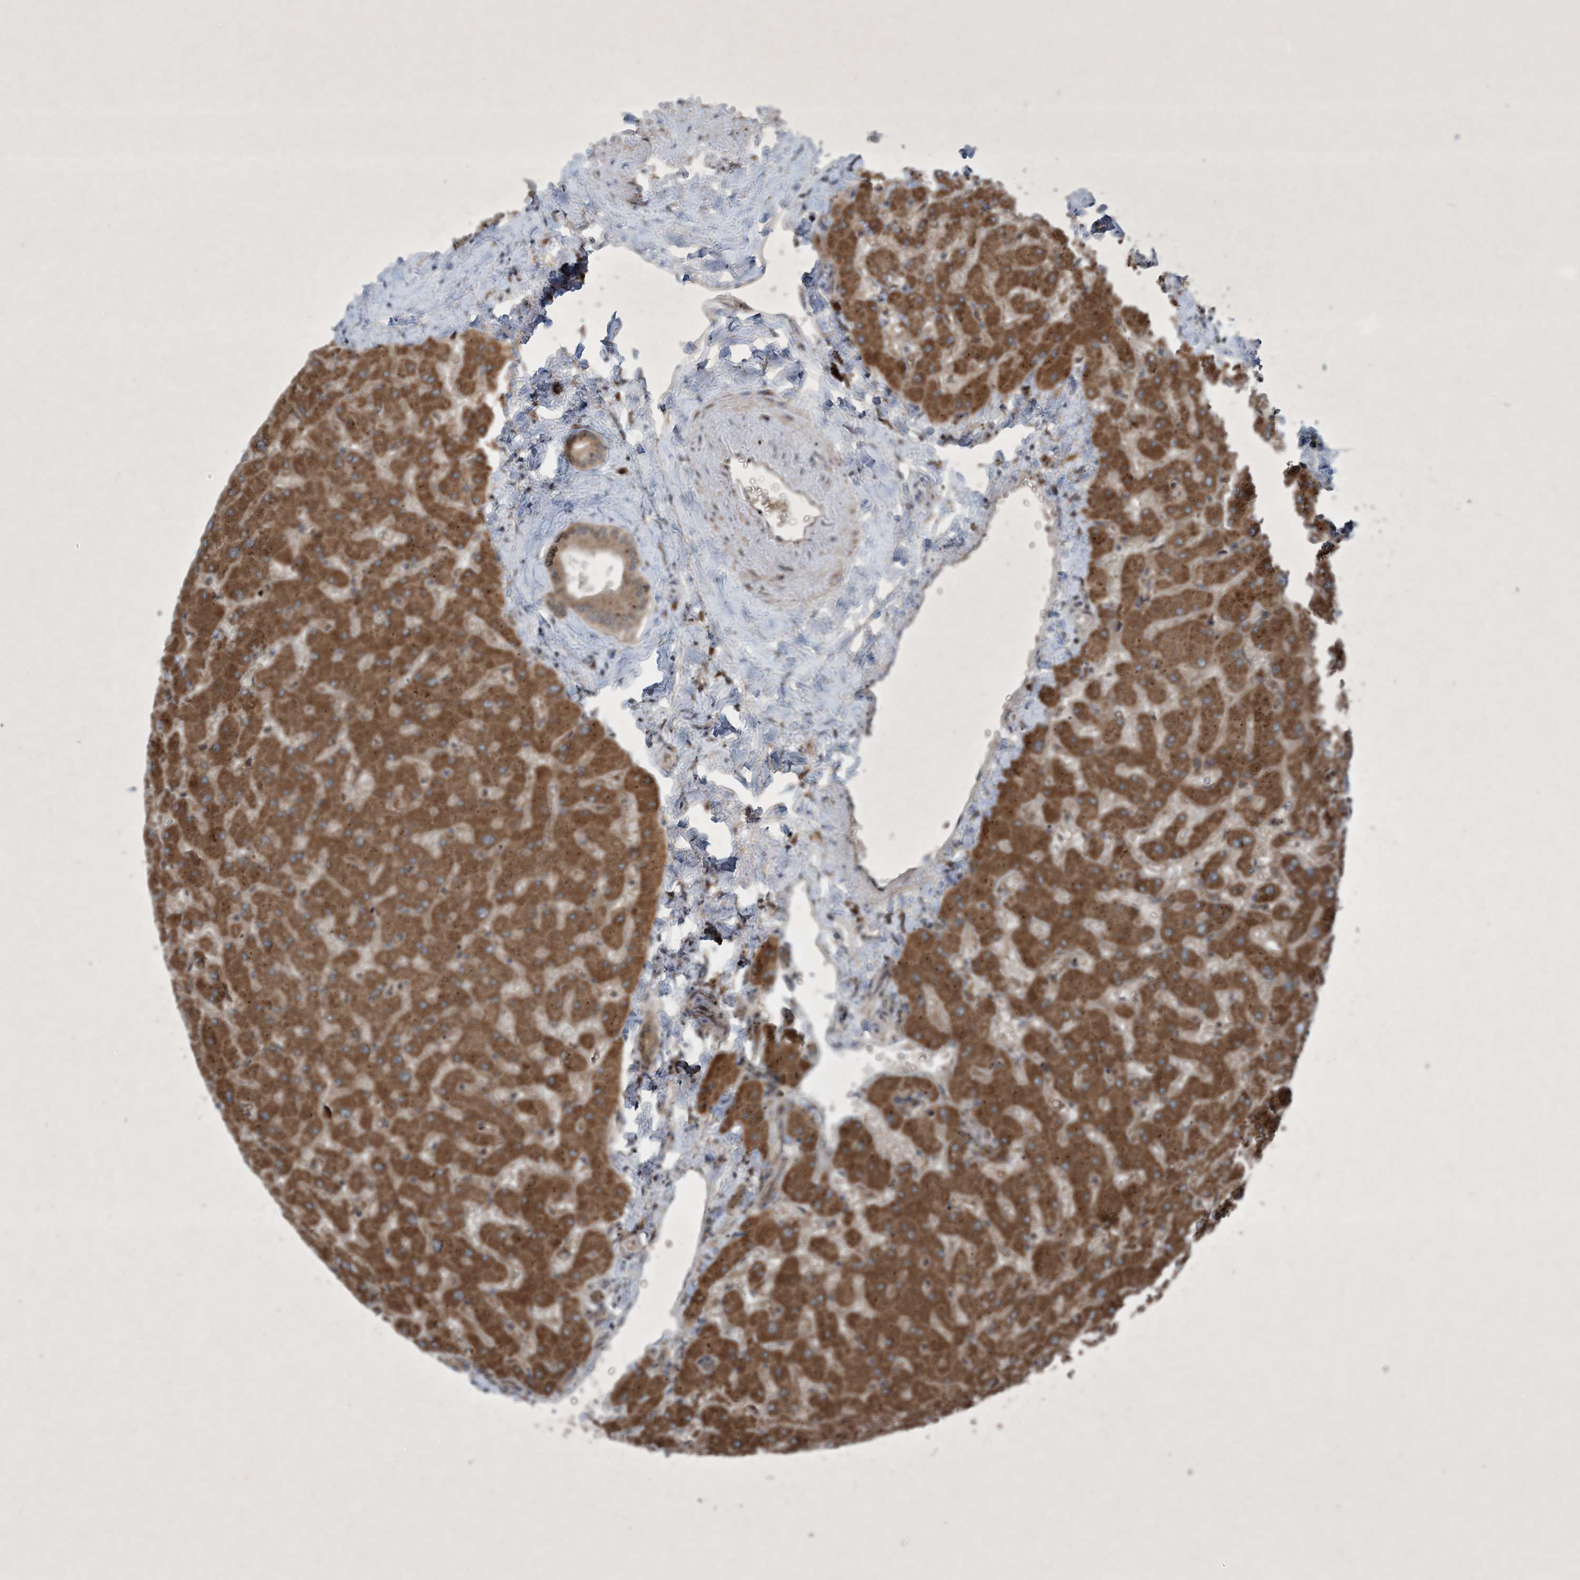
{"staining": {"intensity": "moderate", "quantity": ">75%", "location": "cytoplasmic/membranous"}, "tissue": "liver", "cell_type": "Cholangiocytes", "image_type": "normal", "snomed": [{"axis": "morphology", "description": "Normal tissue, NOS"}, {"axis": "topography", "description": "Liver"}], "caption": "High-power microscopy captured an IHC image of benign liver, revealing moderate cytoplasmic/membranous positivity in about >75% of cholangiocytes.", "gene": "GNG5", "patient": {"sex": "female", "age": 63}}